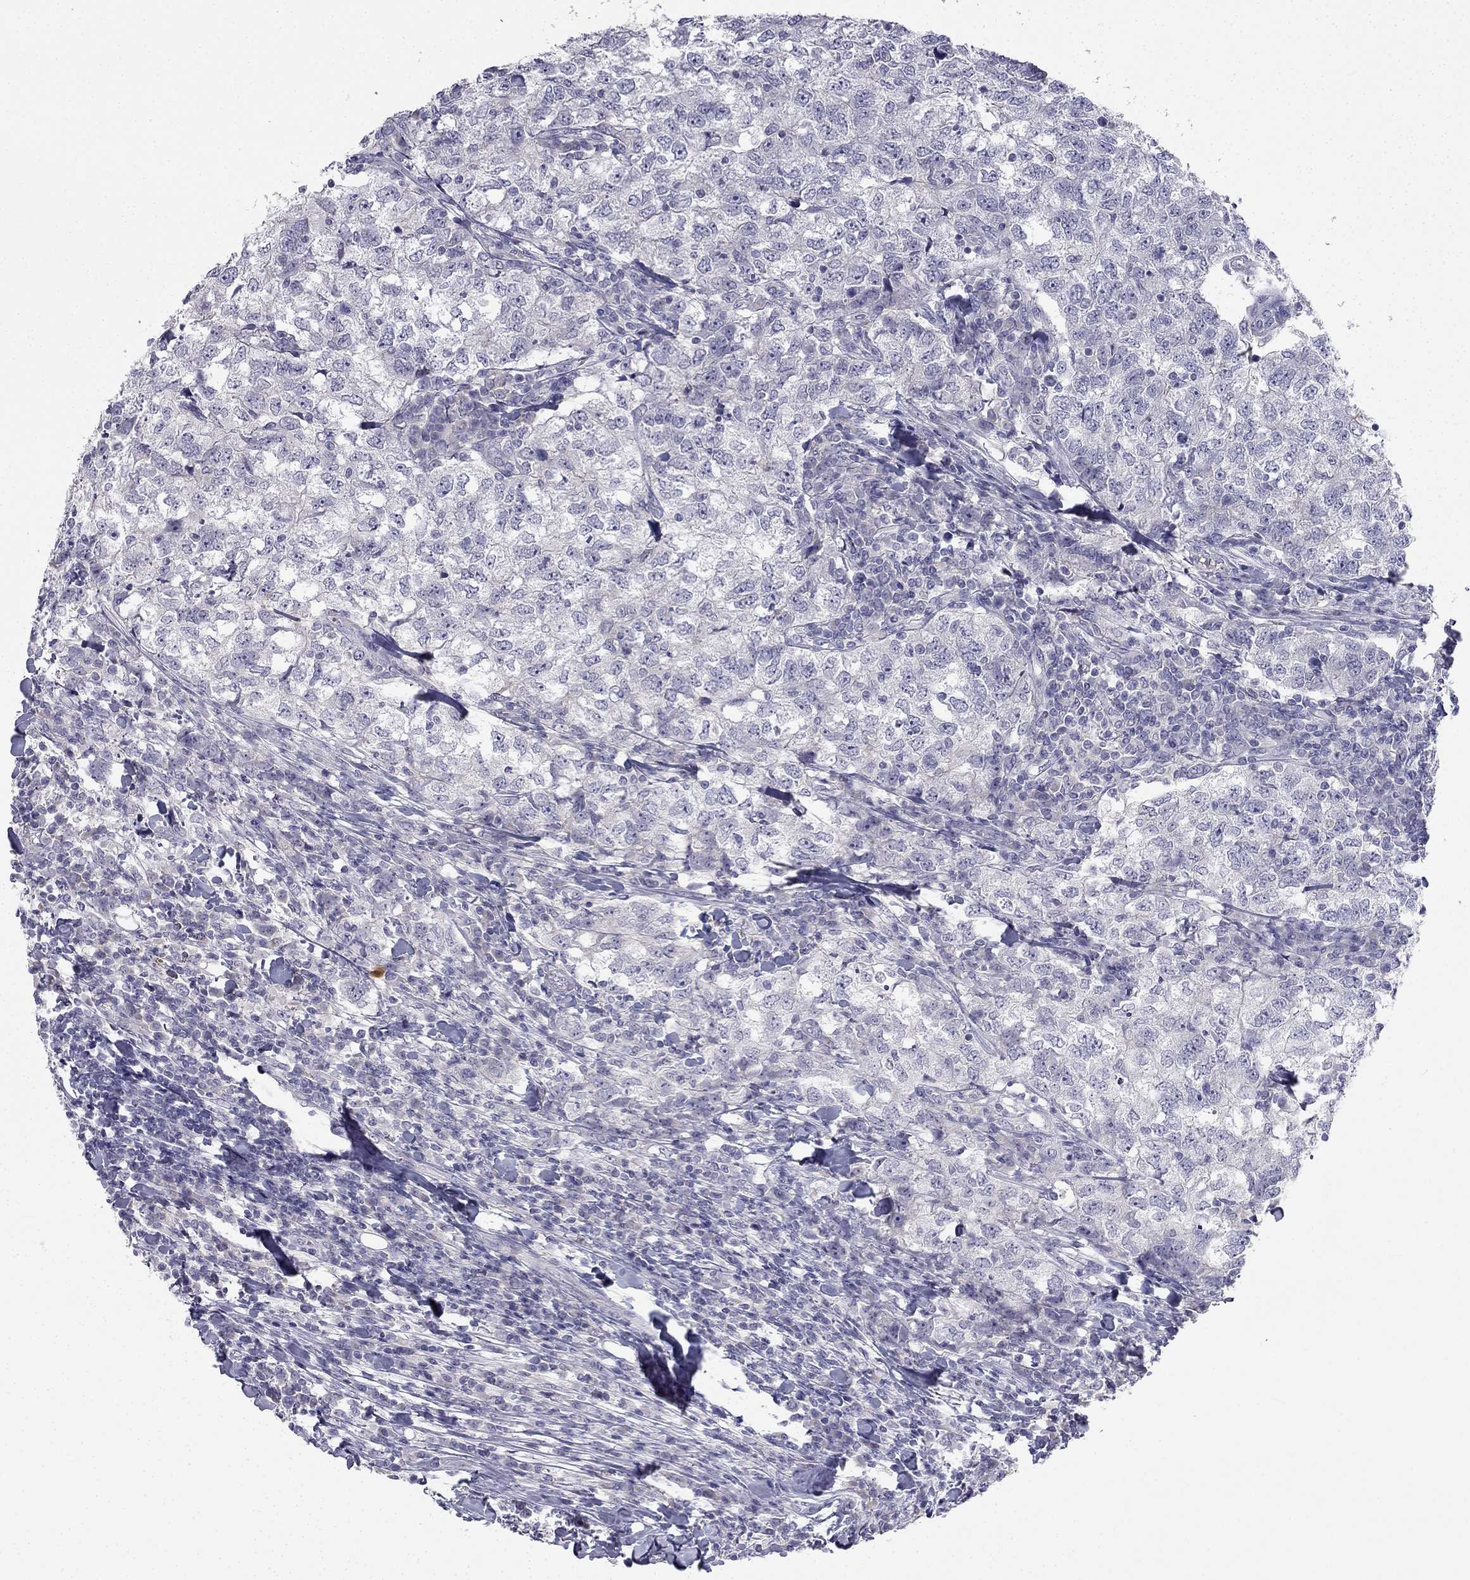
{"staining": {"intensity": "negative", "quantity": "none", "location": "none"}, "tissue": "breast cancer", "cell_type": "Tumor cells", "image_type": "cancer", "snomed": [{"axis": "morphology", "description": "Duct carcinoma"}, {"axis": "topography", "description": "Breast"}], "caption": "The photomicrograph demonstrates no significant expression in tumor cells of breast intraductal carcinoma.", "gene": "C16orf89", "patient": {"sex": "female", "age": 30}}